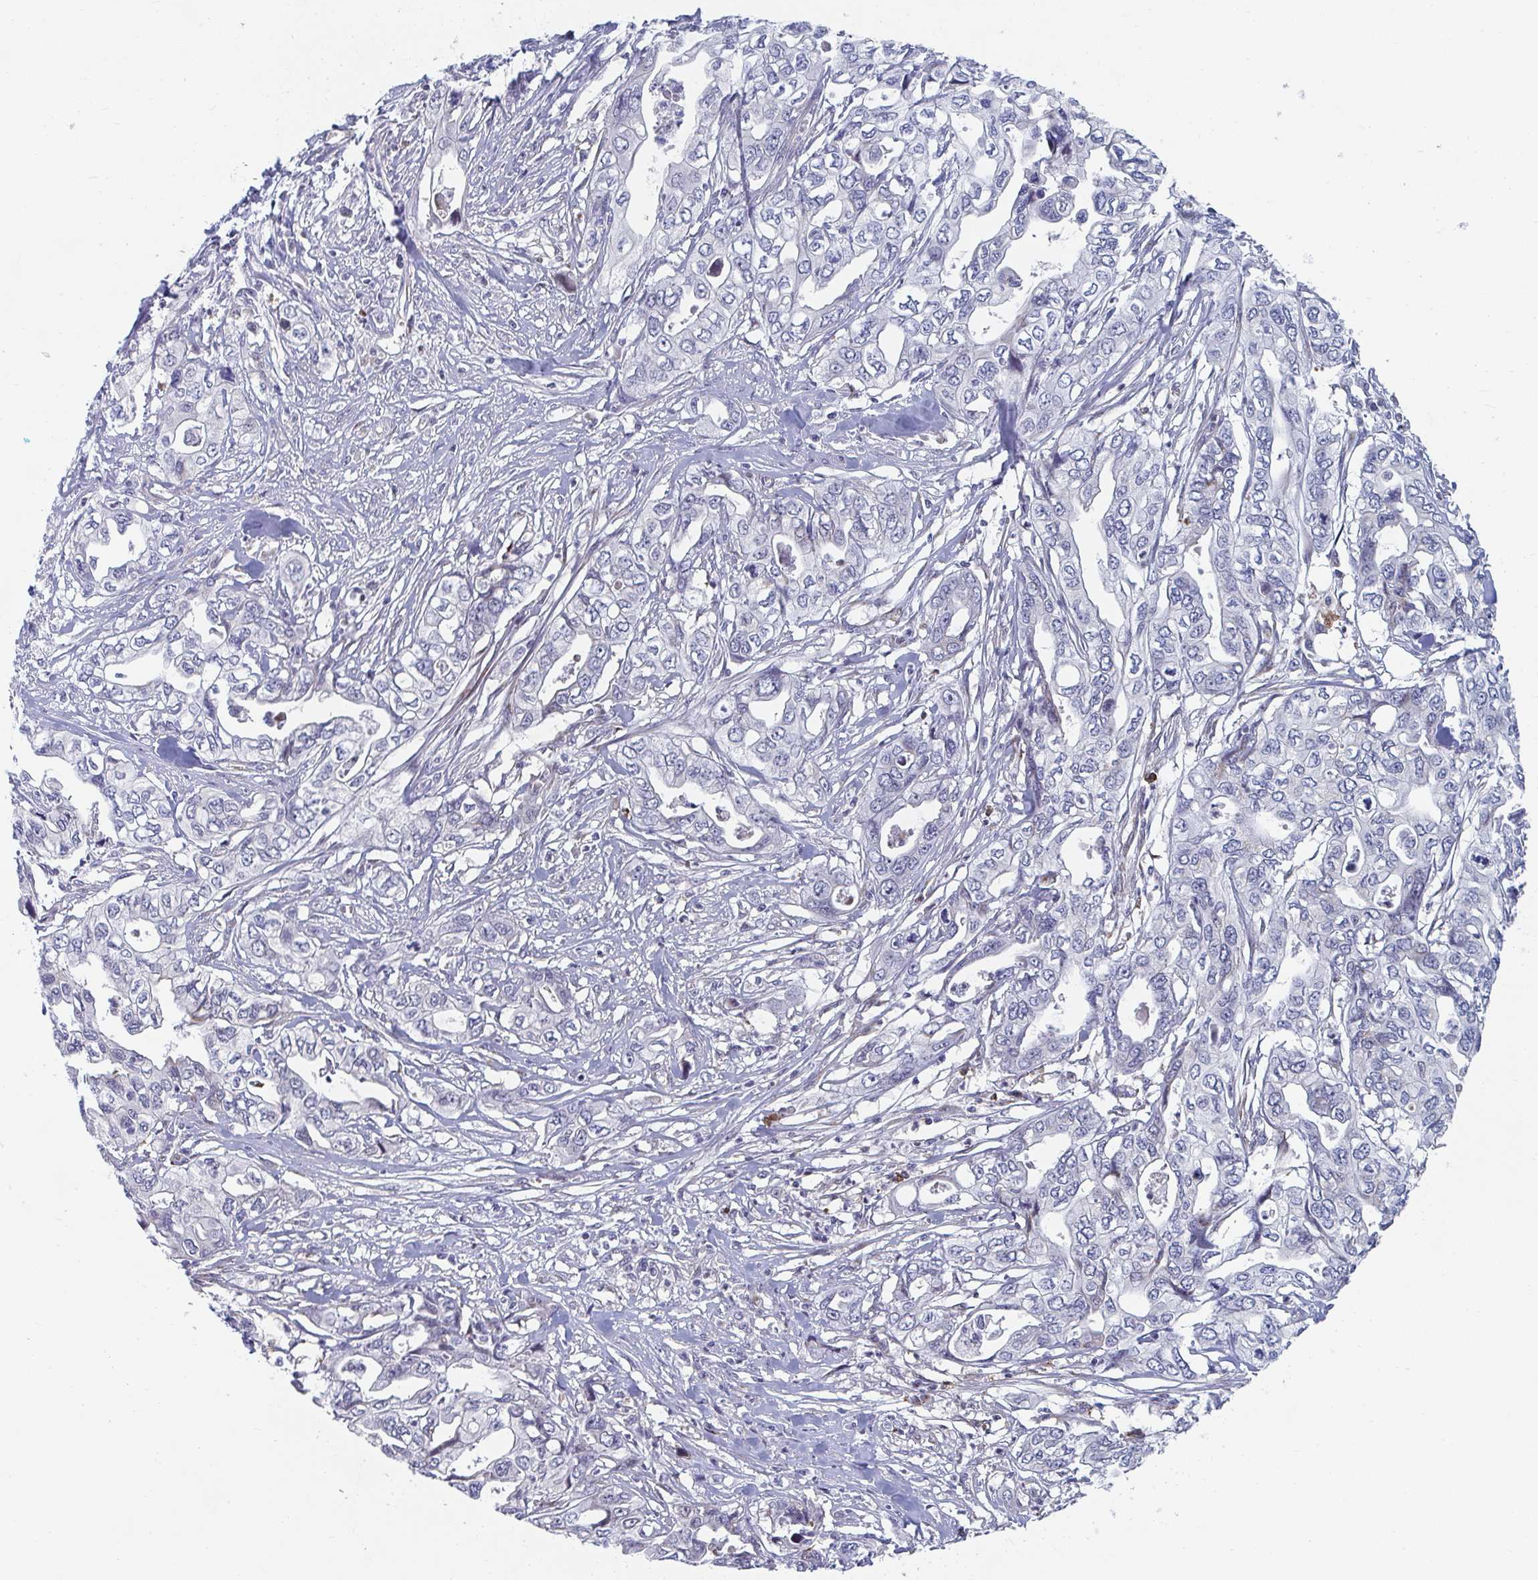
{"staining": {"intensity": "negative", "quantity": "none", "location": "none"}, "tissue": "pancreatic cancer", "cell_type": "Tumor cells", "image_type": "cancer", "snomed": [{"axis": "morphology", "description": "Adenocarcinoma, NOS"}, {"axis": "topography", "description": "Pancreas"}], "caption": "Adenocarcinoma (pancreatic) stained for a protein using immunohistochemistry (IHC) reveals no positivity tumor cells.", "gene": "PSMG1", "patient": {"sex": "male", "age": 68}}